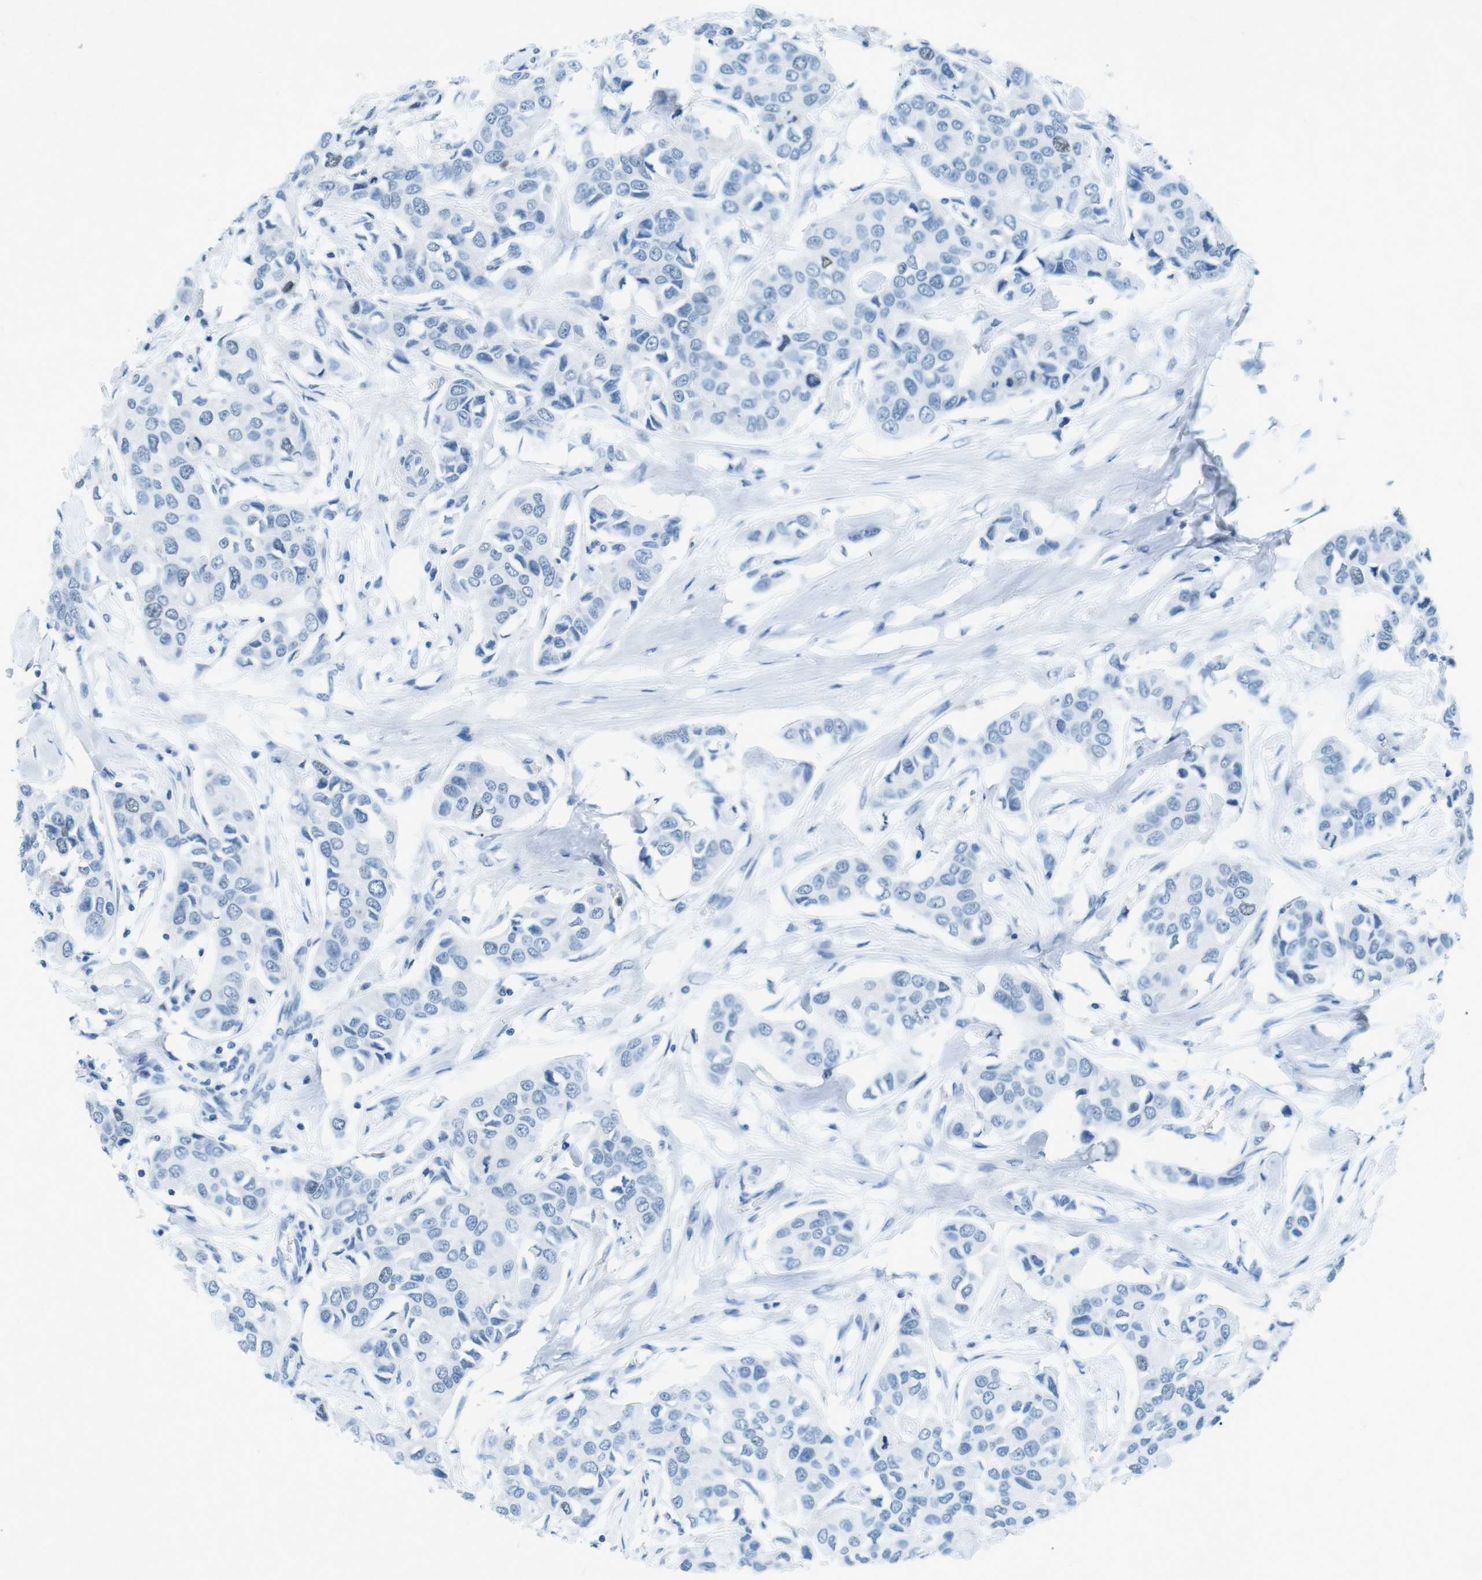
{"staining": {"intensity": "negative", "quantity": "none", "location": "none"}, "tissue": "breast cancer", "cell_type": "Tumor cells", "image_type": "cancer", "snomed": [{"axis": "morphology", "description": "Duct carcinoma"}, {"axis": "topography", "description": "Breast"}], "caption": "The immunohistochemistry micrograph has no significant positivity in tumor cells of breast cancer (invasive ductal carcinoma) tissue. (DAB immunohistochemistry (IHC) visualized using brightfield microscopy, high magnification).", "gene": "CTAG1B", "patient": {"sex": "female", "age": 80}}